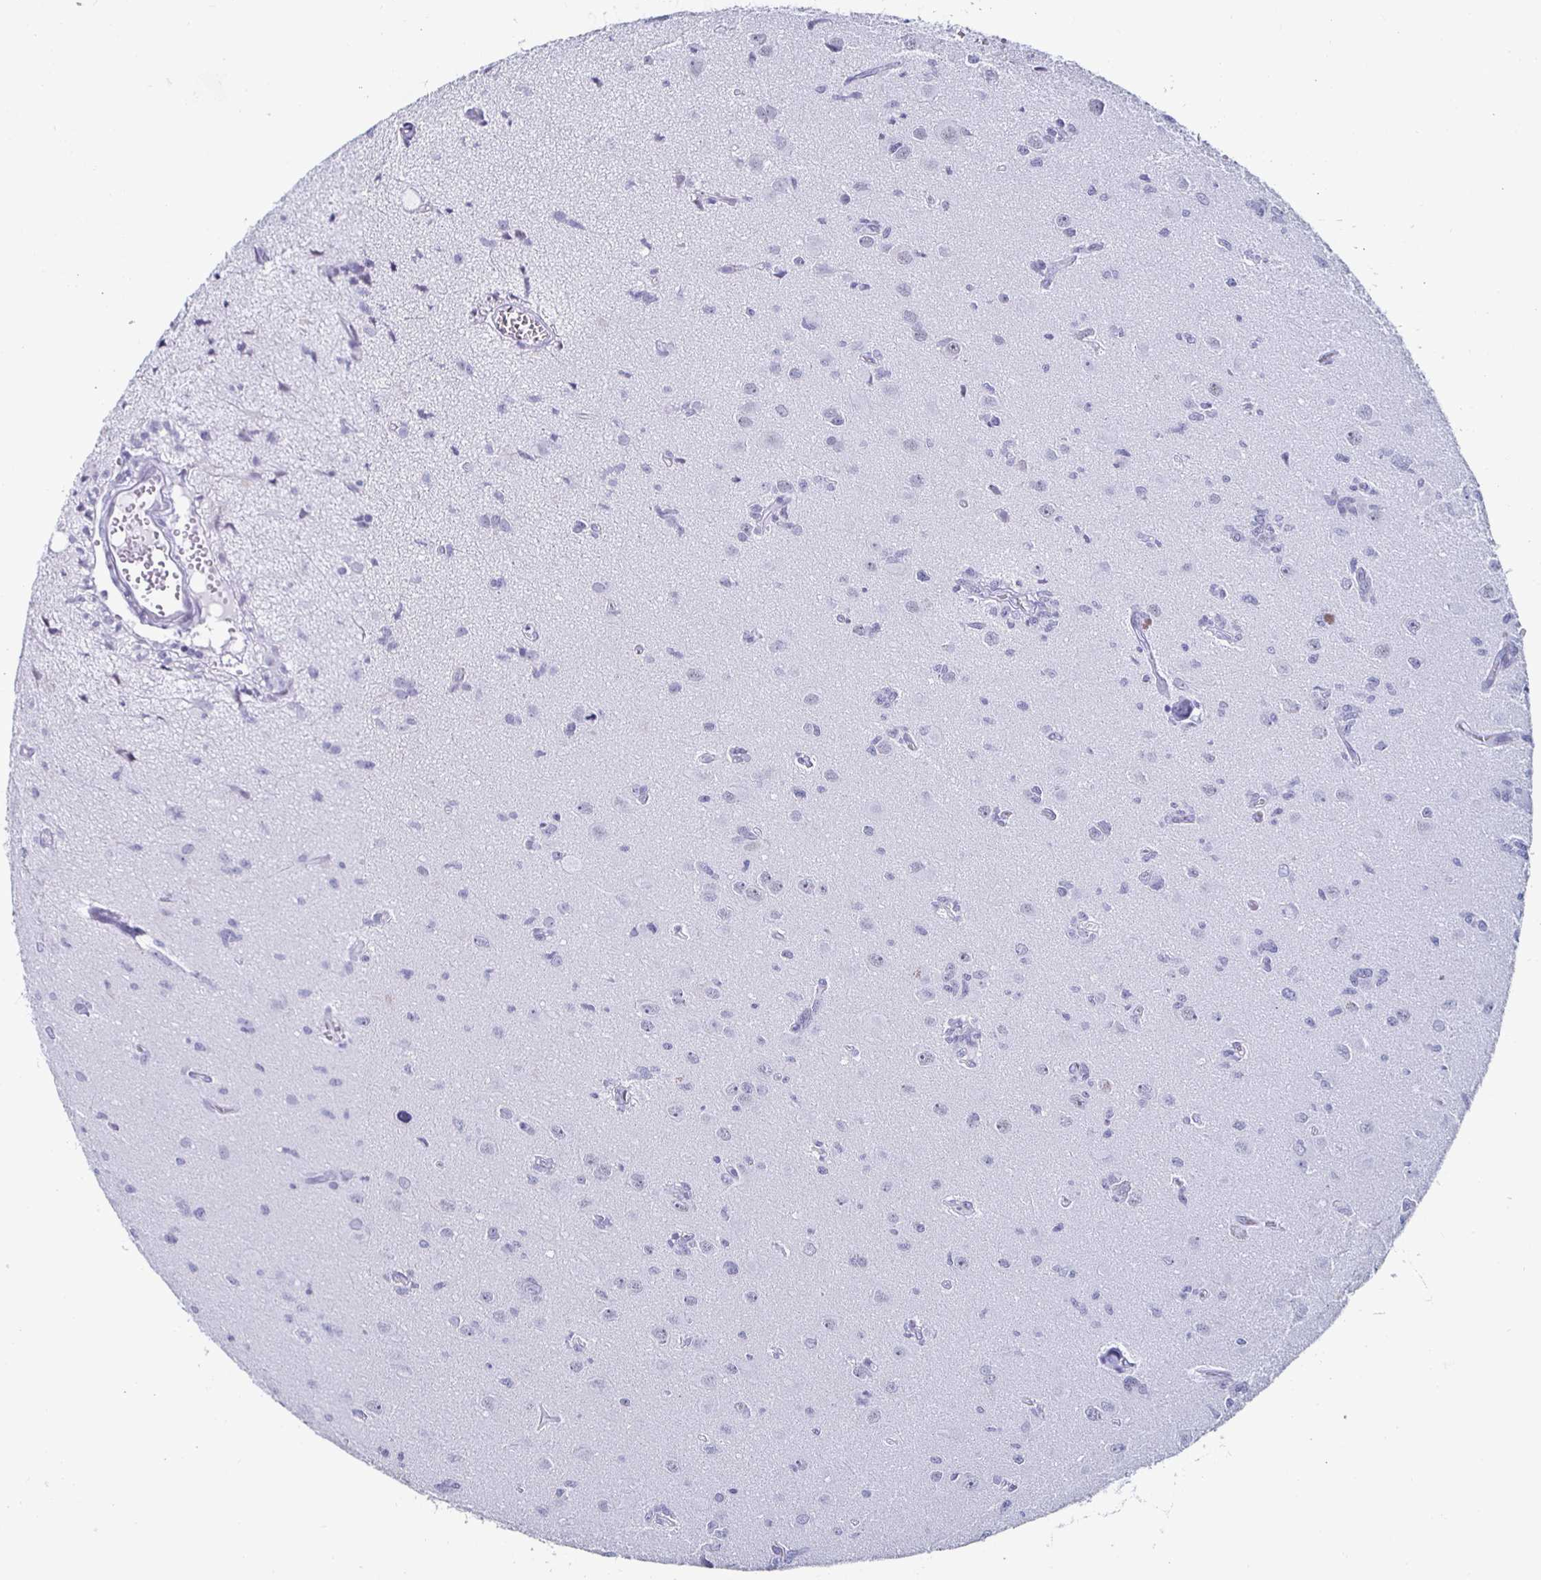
{"staining": {"intensity": "negative", "quantity": "none", "location": "none"}, "tissue": "glioma", "cell_type": "Tumor cells", "image_type": "cancer", "snomed": [{"axis": "morphology", "description": "Glioma, malignant, High grade"}, {"axis": "topography", "description": "Brain"}], "caption": "High power microscopy image of an immunohistochemistry photomicrograph of malignant glioma (high-grade), revealing no significant positivity in tumor cells.", "gene": "KRT4", "patient": {"sex": "male", "age": 67}}